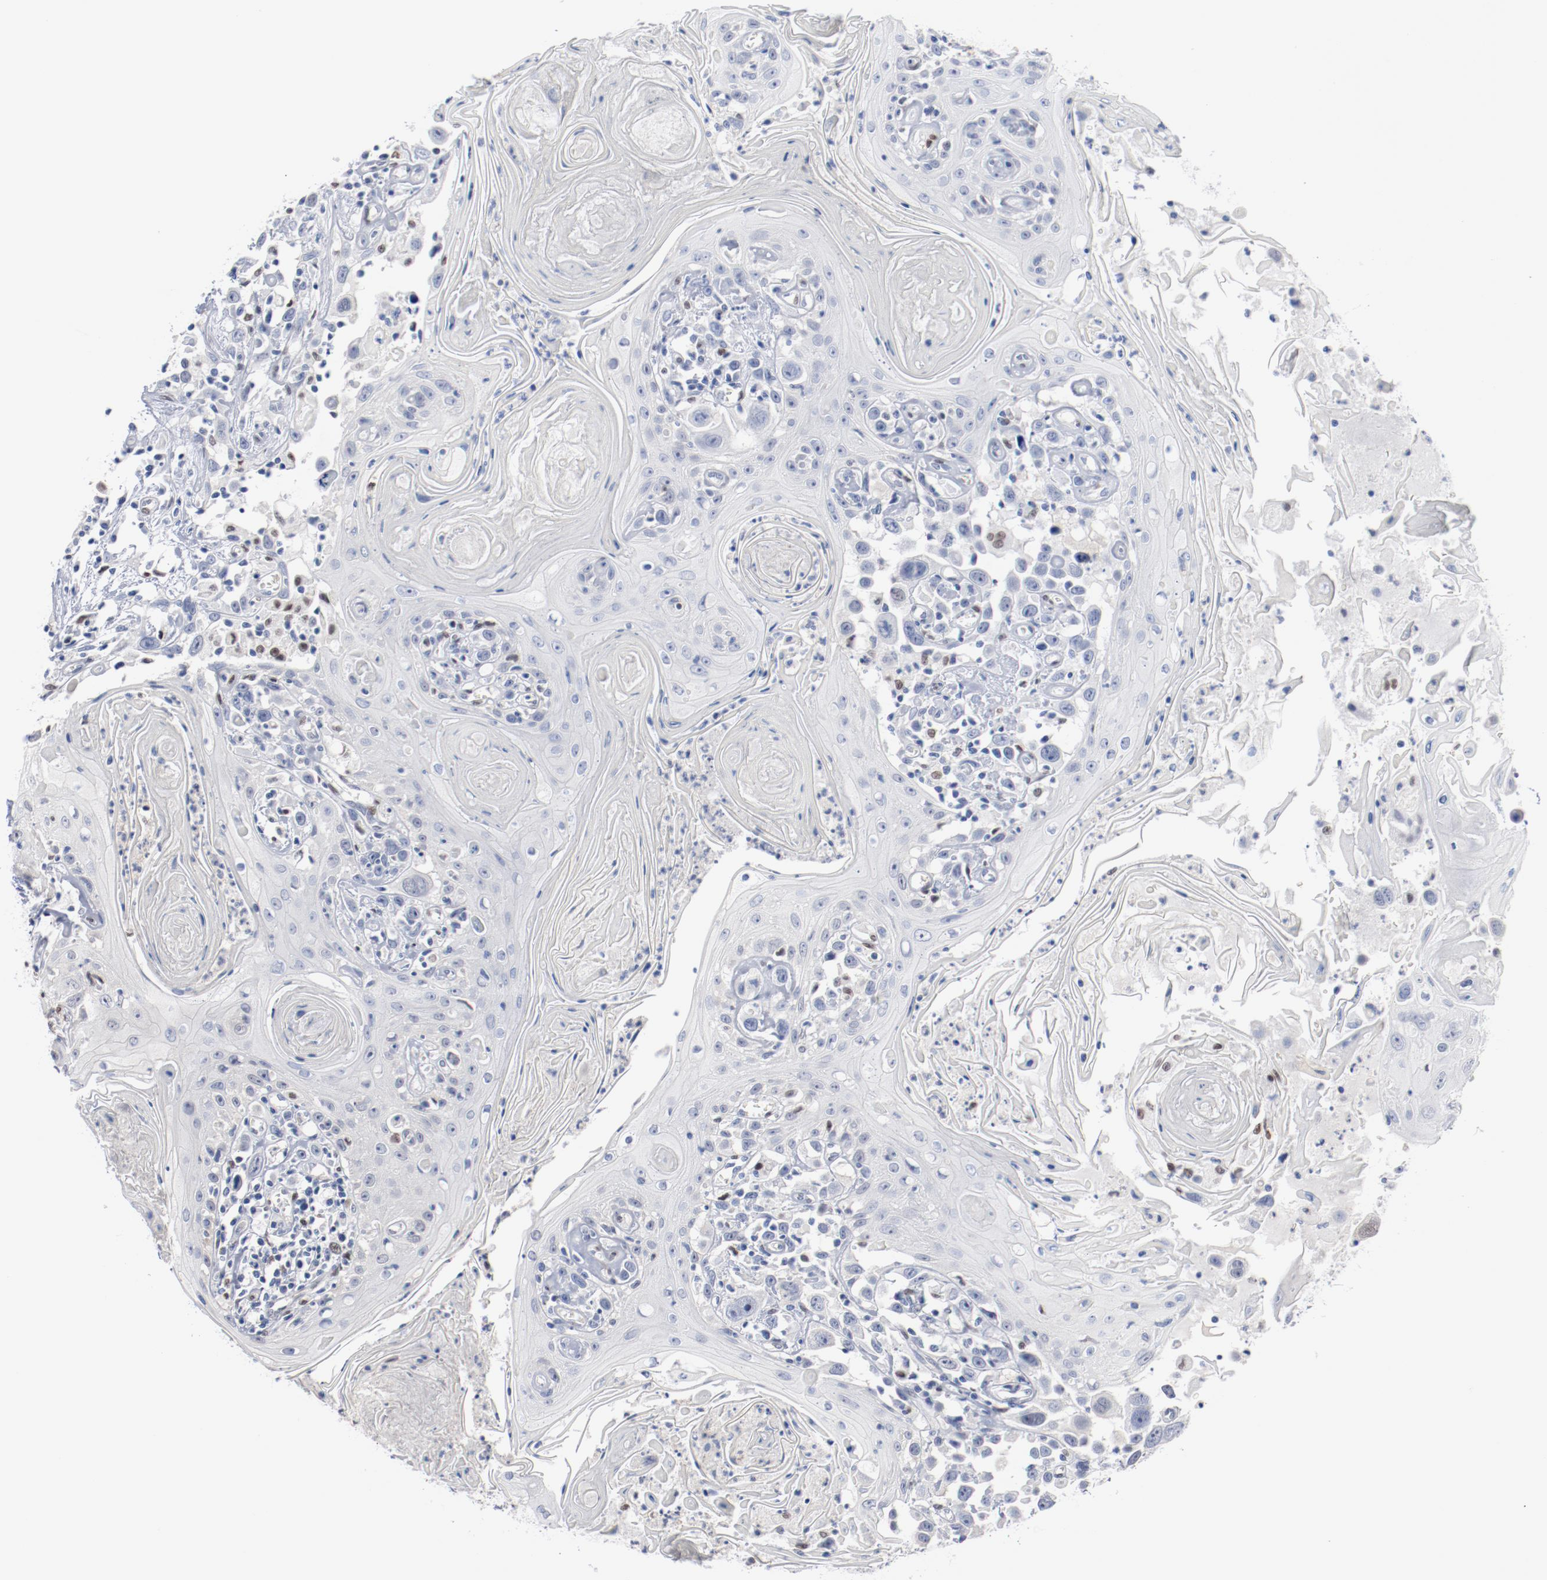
{"staining": {"intensity": "negative", "quantity": "none", "location": "none"}, "tissue": "head and neck cancer", "cell_type": "Tumor cells", "image_type": "cancer", "snomed": [{"axis": "morphology", "description": "Squamous cell carcinoma, NOS"}, {"axis": "topography", "description": "Oral tissue"}, {"axis": "topography", "description": "Head-Neck"}], "caption": "Immunohistochemical staining of human head and neck cancer exhibits no significant positivity in tumor cells.", "gene": "ZEB2", "patient": {"sex": "female", "age": 76}}